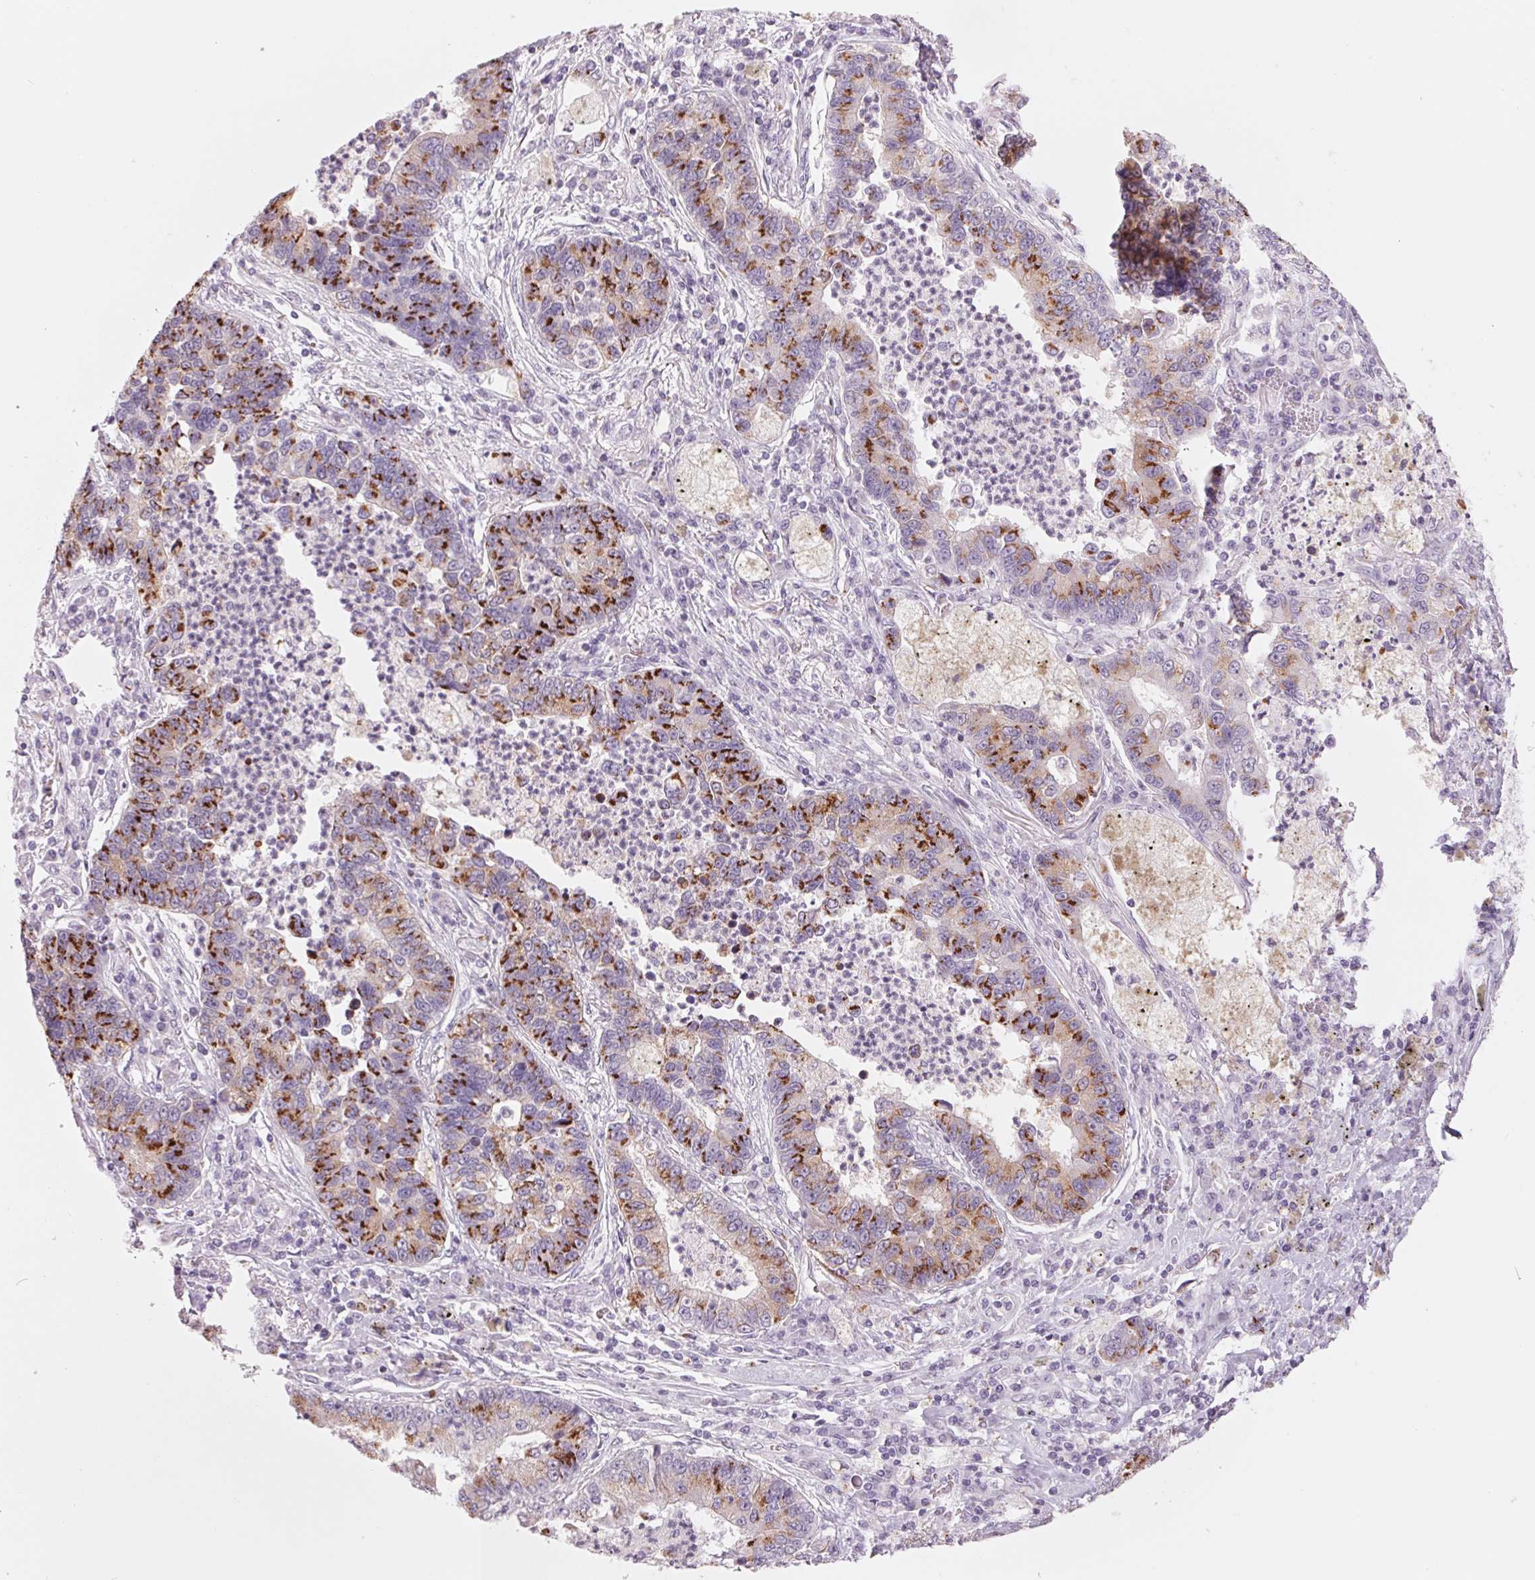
{"staining": {"intensity": "strong", "quantity": ">75%", "location": "cytoplasmic/membranous"}, "tissue": "lung cancer", "cell_type": "Tumor cells", "image_type": "cancer", "snomed": [{"axis": "morphology", "description": "Adenocarcinoma, NOS"}, {"axis": "topography", "description": "Lung"}], "caption": "Immunohistochemistry (IHC) of adenocarcinoma (lung) demonstrates high levels of strong cytoplasmic/membranous positivity in about >75% of tumor cells.", "gene": "GALNT7", "patient": {"sex": "female", "age": 57}}